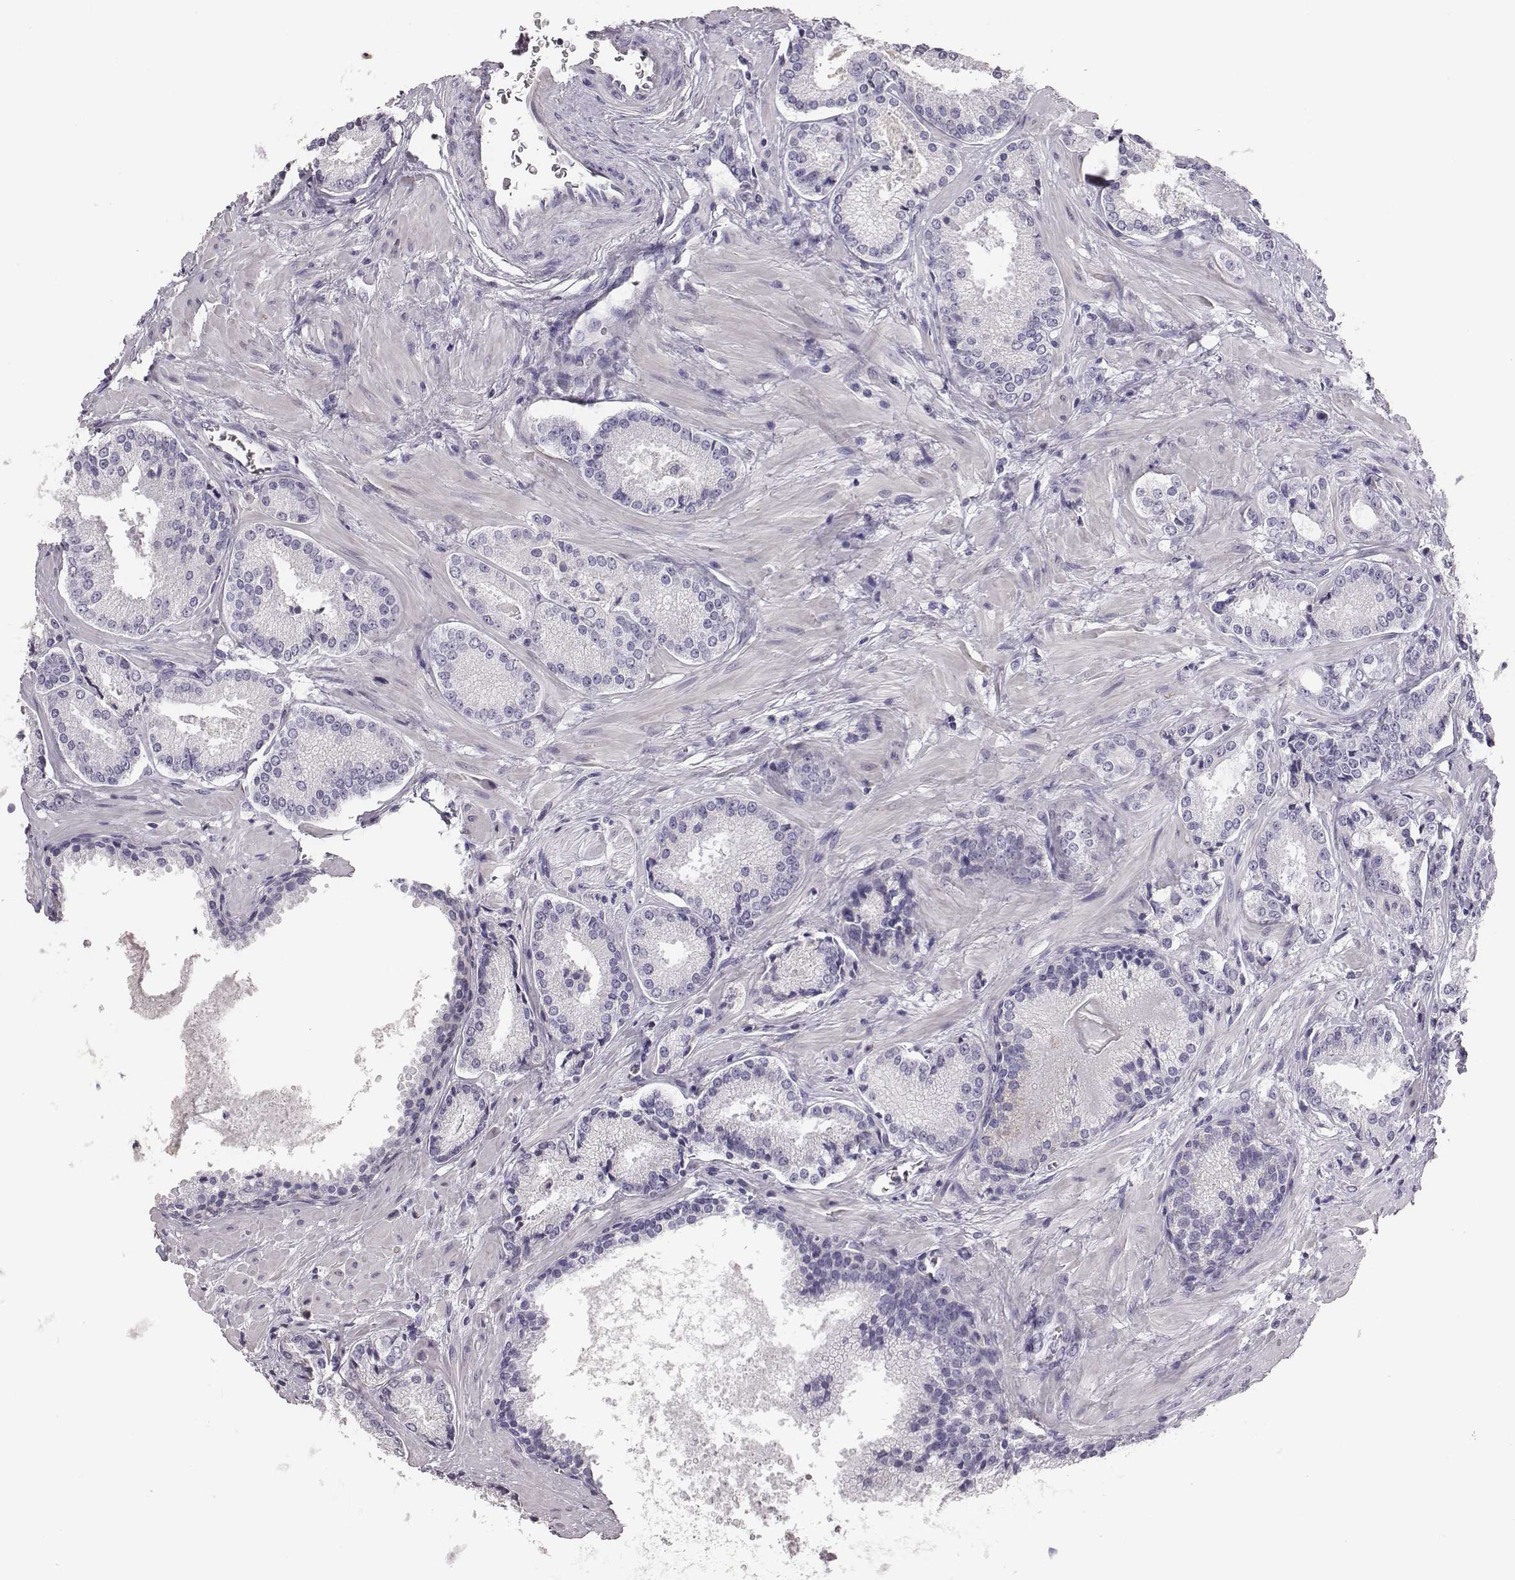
{"staining": {"intensity": "negative", "quantity": "none", "location": "none"}, "tissue": "prostate cancer", "cell_type": "Tumor cells", "image_type": "cancer", "snomed": [{"axis": "morphology", "description": "Adenocarcinoma, Low grade"}, {"axis": "topography", "description": "Prostate"}], "caption": "The IHC micrograph has no significant expression in tumor cells of low-grade adenocarcinoma (prostate) tissue.", "gene": "GUCA1A", "patient": {"sex": "male", "age": 56}}